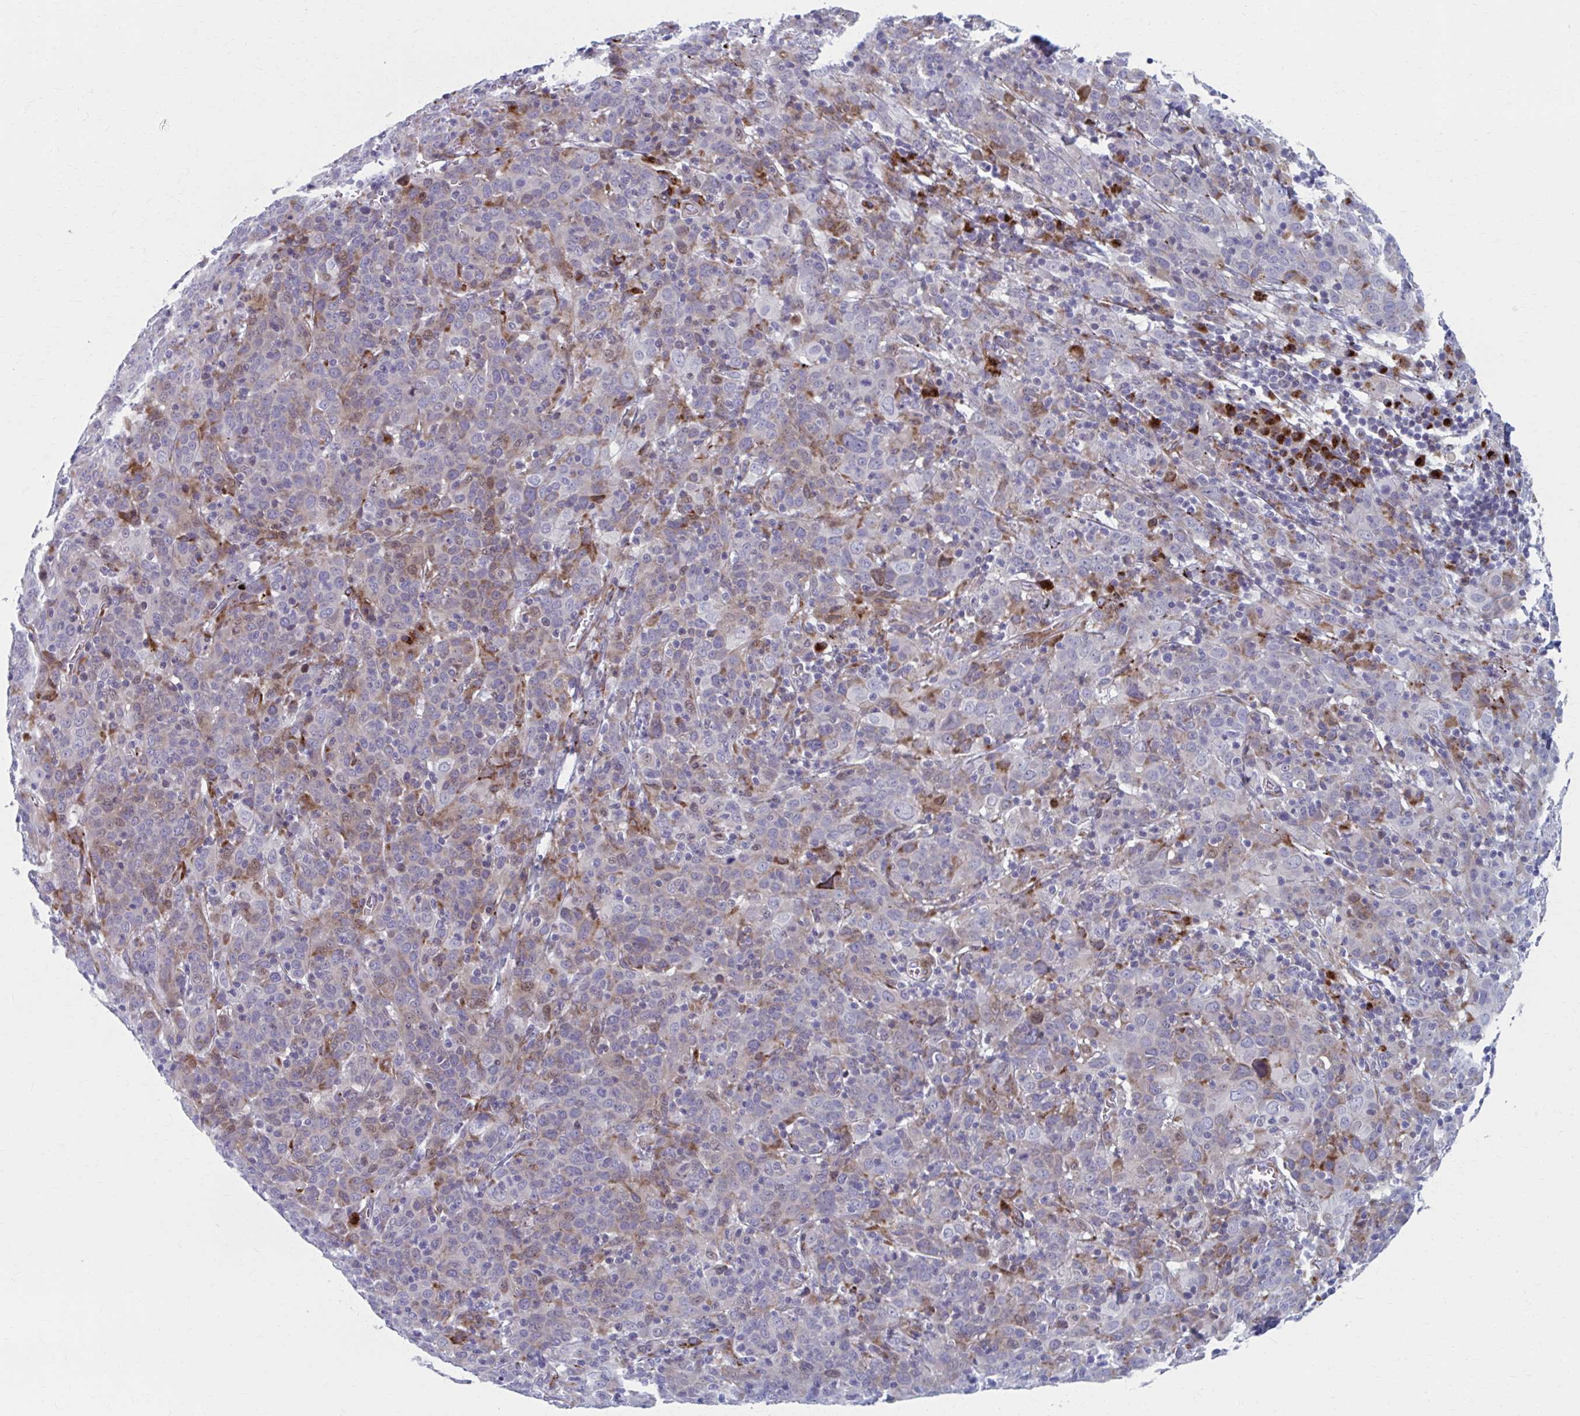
{"staining": {"intensity": "negative", "quantity": "none", "location": "none"}, "tissue": "cervical cancer", "cell_type": "Tumor cells", "image_type": "cancer", "snomed": [{"axis": "morphology", "description": "Squamous cell carcinoma, NOS"}, {"axis": "topography", "description": "Cervix"}], "caption": "There is no significant staining in tumor cells of cervical cancer.", "gene": "OLFM2", "patient": {"sex": "female", "age": 67}}